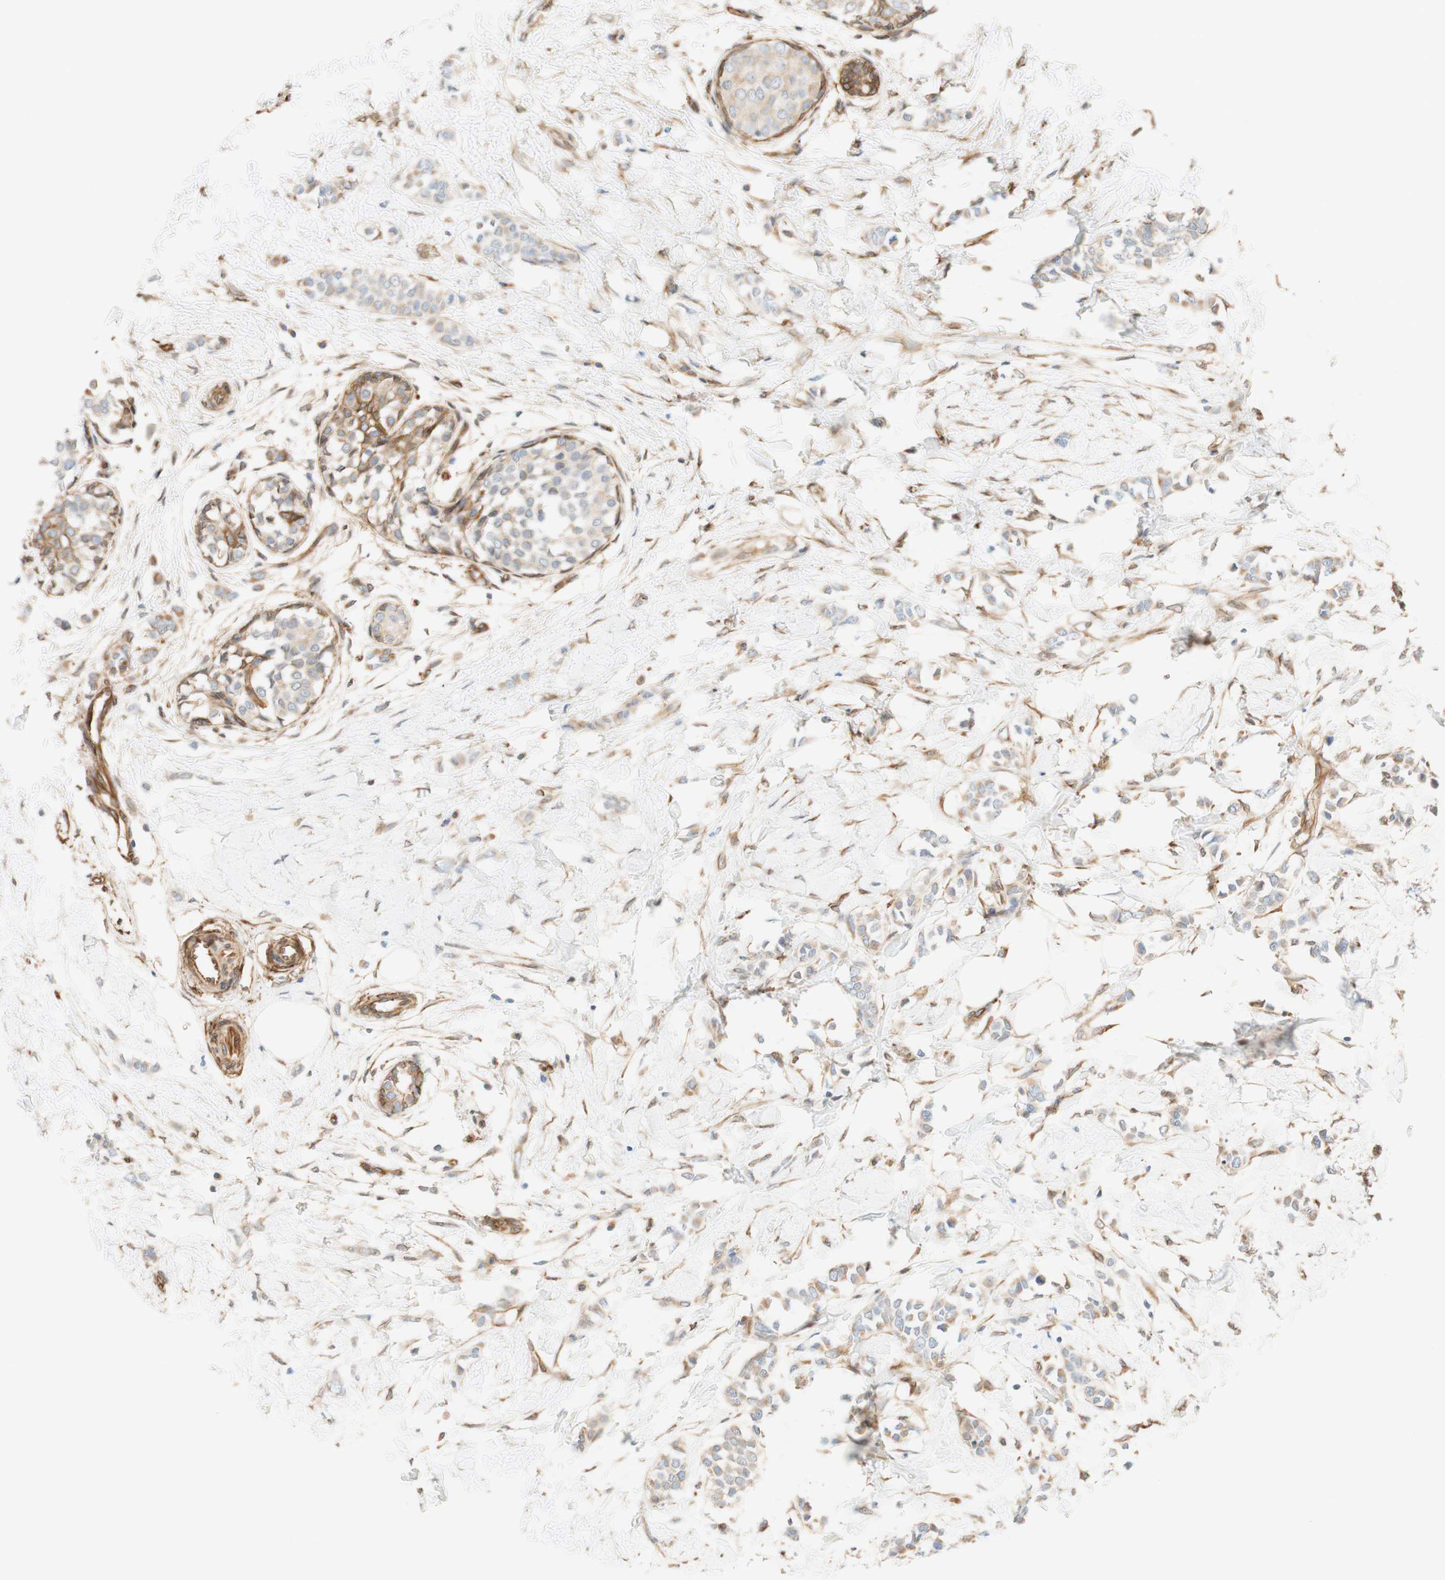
{"staining": {"intensity": "weak", "quantity": "<25%", "location": "cytoplasmic/membranous"}, "tissue": "breast cancer", "cell_type": "Tumor cells", "image_type": "cancer", "snomed": [{"axis": "morphology", "description": "Lobular carcinoma, in situ"}, {"axis": "morphology", "description": "Lobular carcinoma"}, {"axis": "topography", "description": "Breast"}], "caption": "Immunohistochemistry of human breast cancer displays no staining in tumor cells.", "gene": "ENDOD1", "patient": {"sex": "female", "age": 41}}